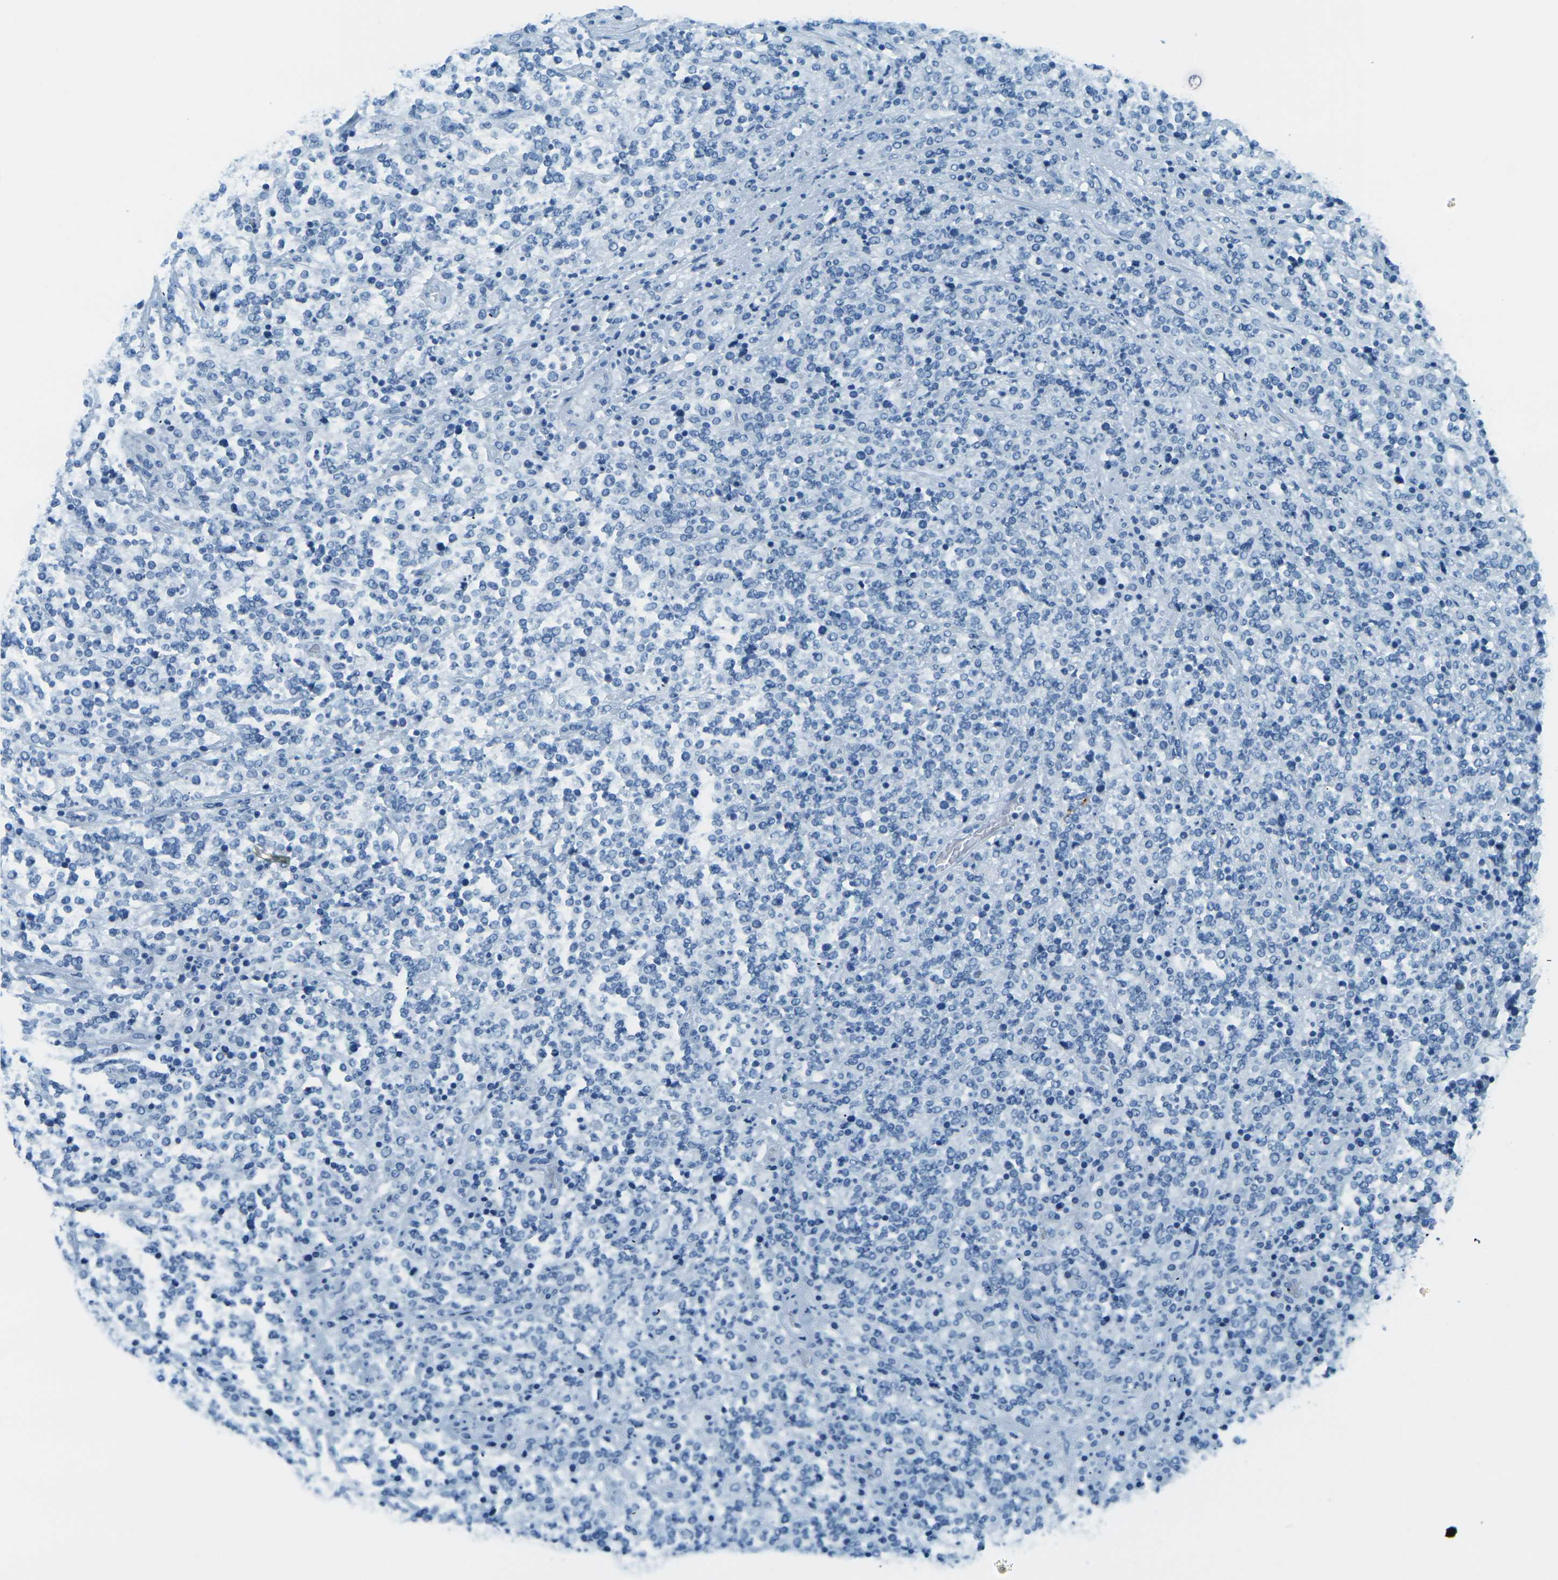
{"staining": {"intensity": "negative", "quantity": "none", "location": "none"}, "tissue": "lymphoma", "cell_type": "Tumor cells", "image_type": "cancer", "snomed": [{"axis": "morphology", "description": "Malignant lymphoma, non-Hodgkin's type, High grade"}, {"axis": "topography", "description": "Soft tissue"}], "caption": "Image shows no protein expression in tumor cells of lymphoma tissue. Brightfield microscopy of IHC stained with DAB (3,3'-diaminobenzidine) (brown) and hematoxylin (blue), captured at high magnification.", "gene": "OCLN", "patient": {"sex": "male", "age": 18}}